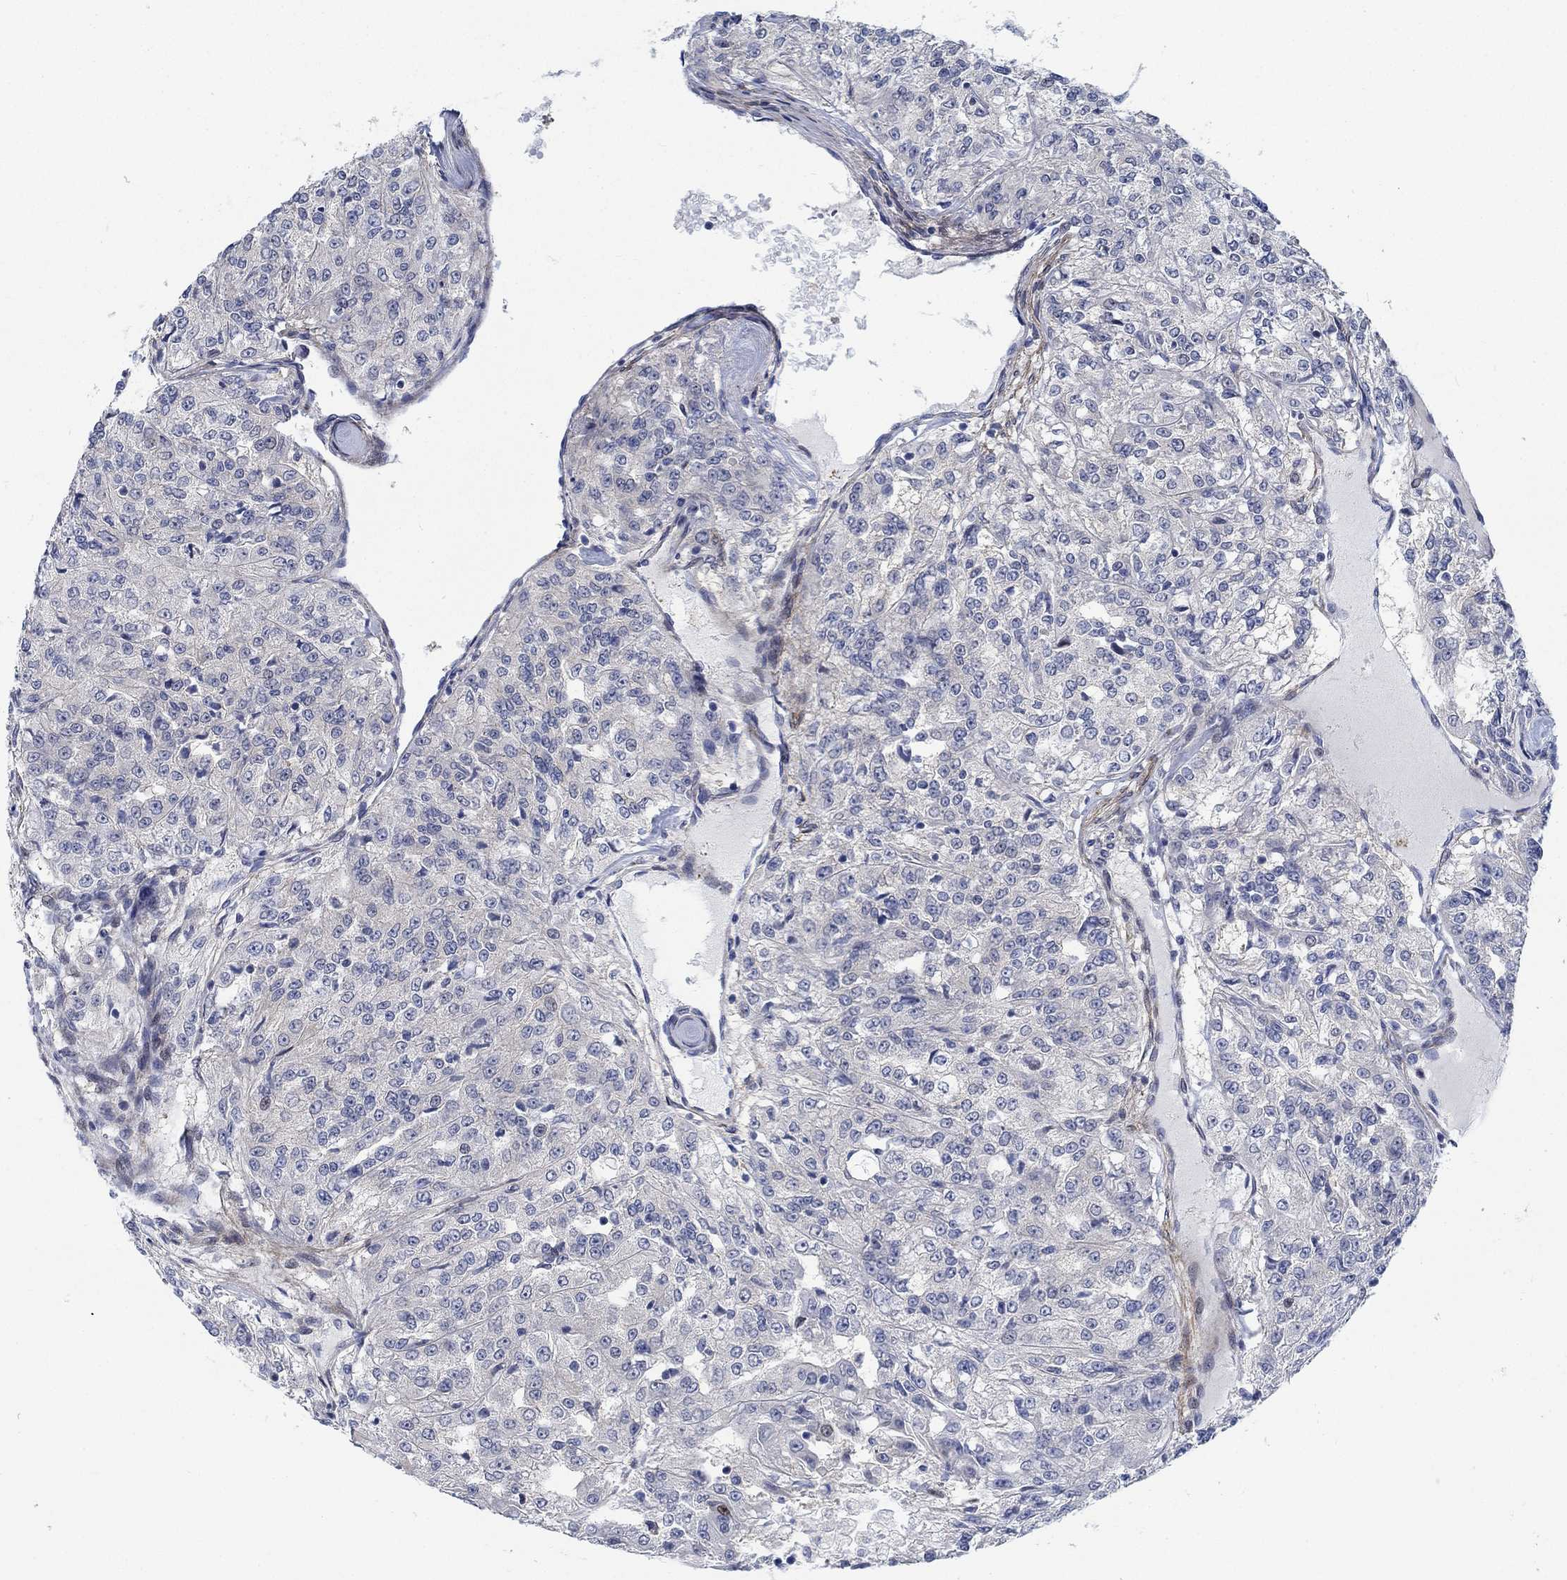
{"staining": {"intensity": "negative", "quantity": "none", "location": "none"}, "tissue": "renal cancer", "cell_type": "Tumor cells", "image_type": "cancer", "snomed": [{"axis": "morphology", "description": "Adenocarcinoma, NOS"}, {"axis": "topography", "description": "Kidney"}], "caption": "This is an immunohistochemistry histopathology image of human renal adenocarcinoma. There is no staining in tumor cells.", "gene": "KCNH8", "patient": {"sex": "female", "age": 63}}